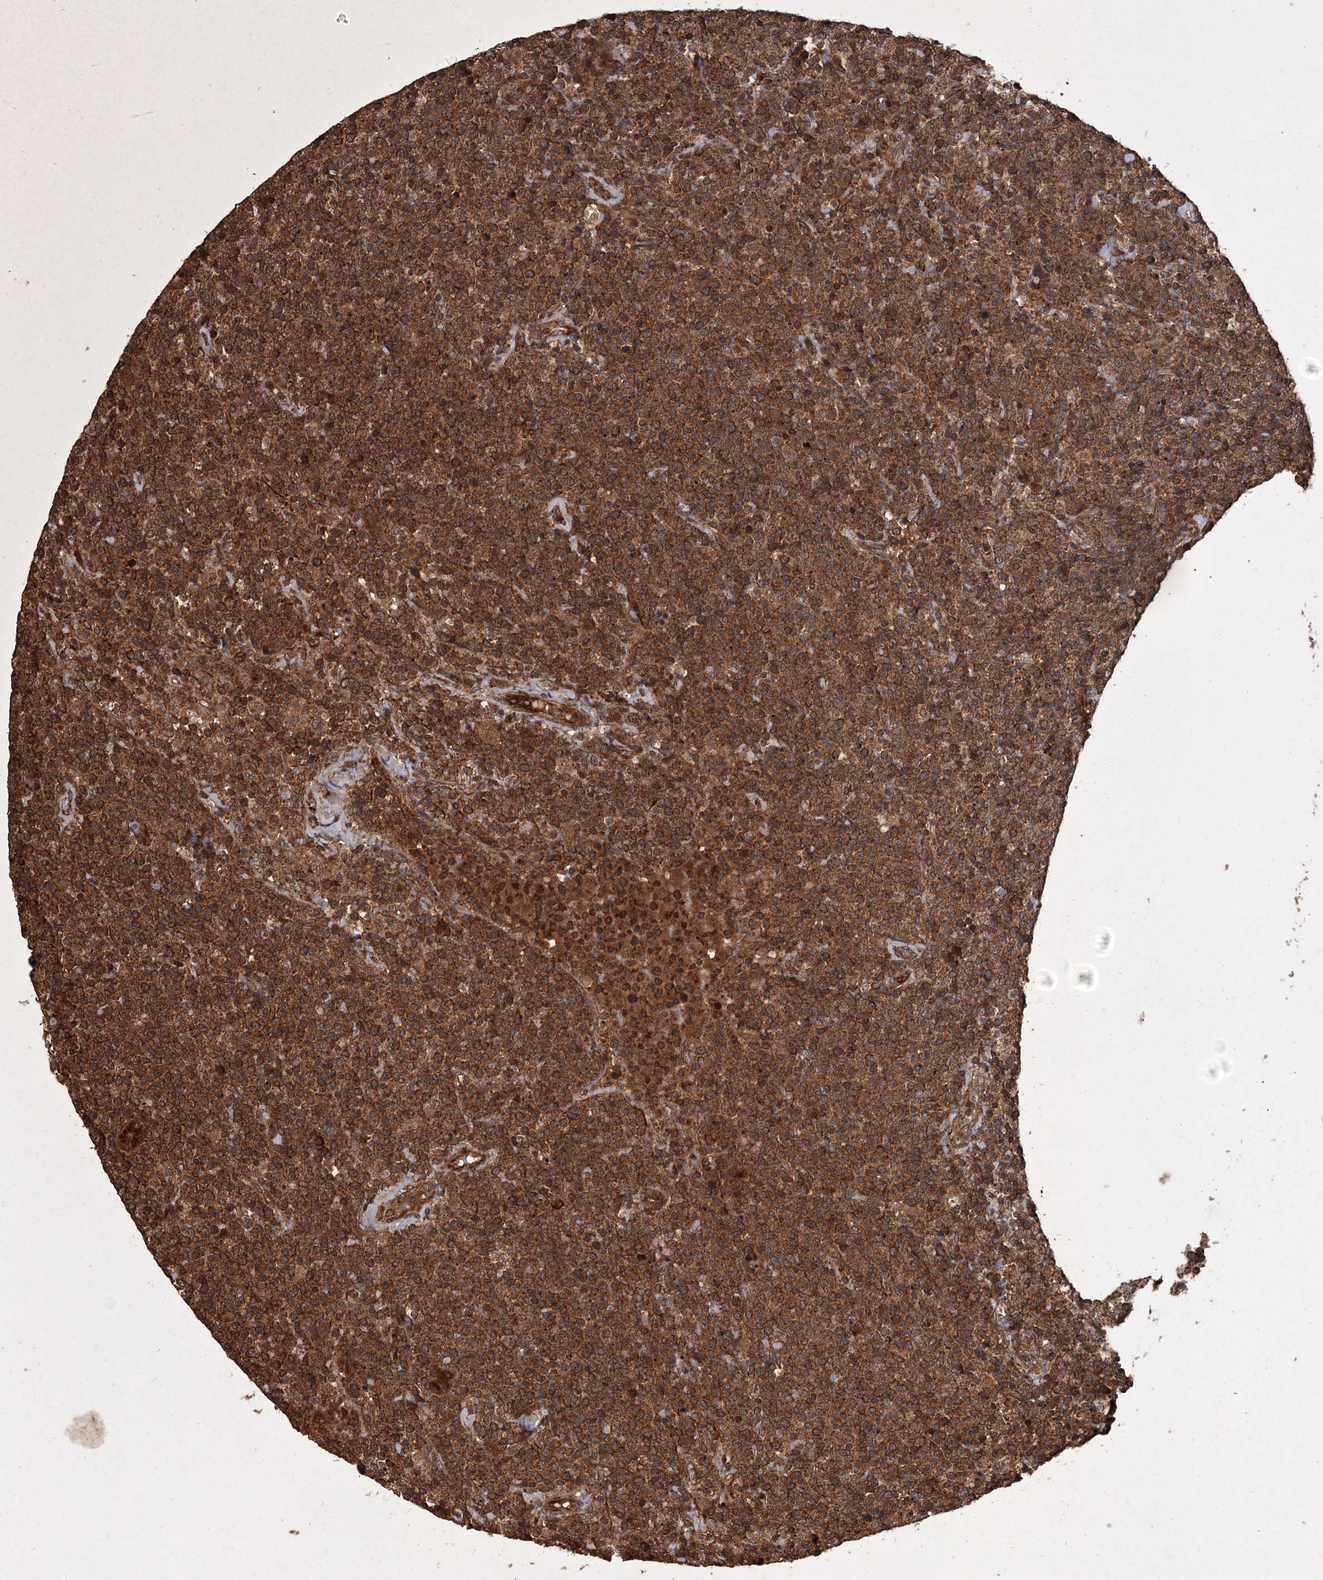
{"staining": {"intensity": "strong", "quantity": ">75%", "location": "cytoplasmic/membranous"}, "tissue": "lymphoma", "cell_type": "Tumor cells", "image_type": "cancer", "snomed": [{"axis": "morphology", "description": "Malignant lymphoma, non-Hodgkin's type, High grade"}, {"axis": "topography", "description": "Lymph node"}], "caption": "Lymphoma stained with a protein marker displays strong staining in tumor cells.", "gene": "RPAP3", "patient": {"sex": "male", "age": 61}}